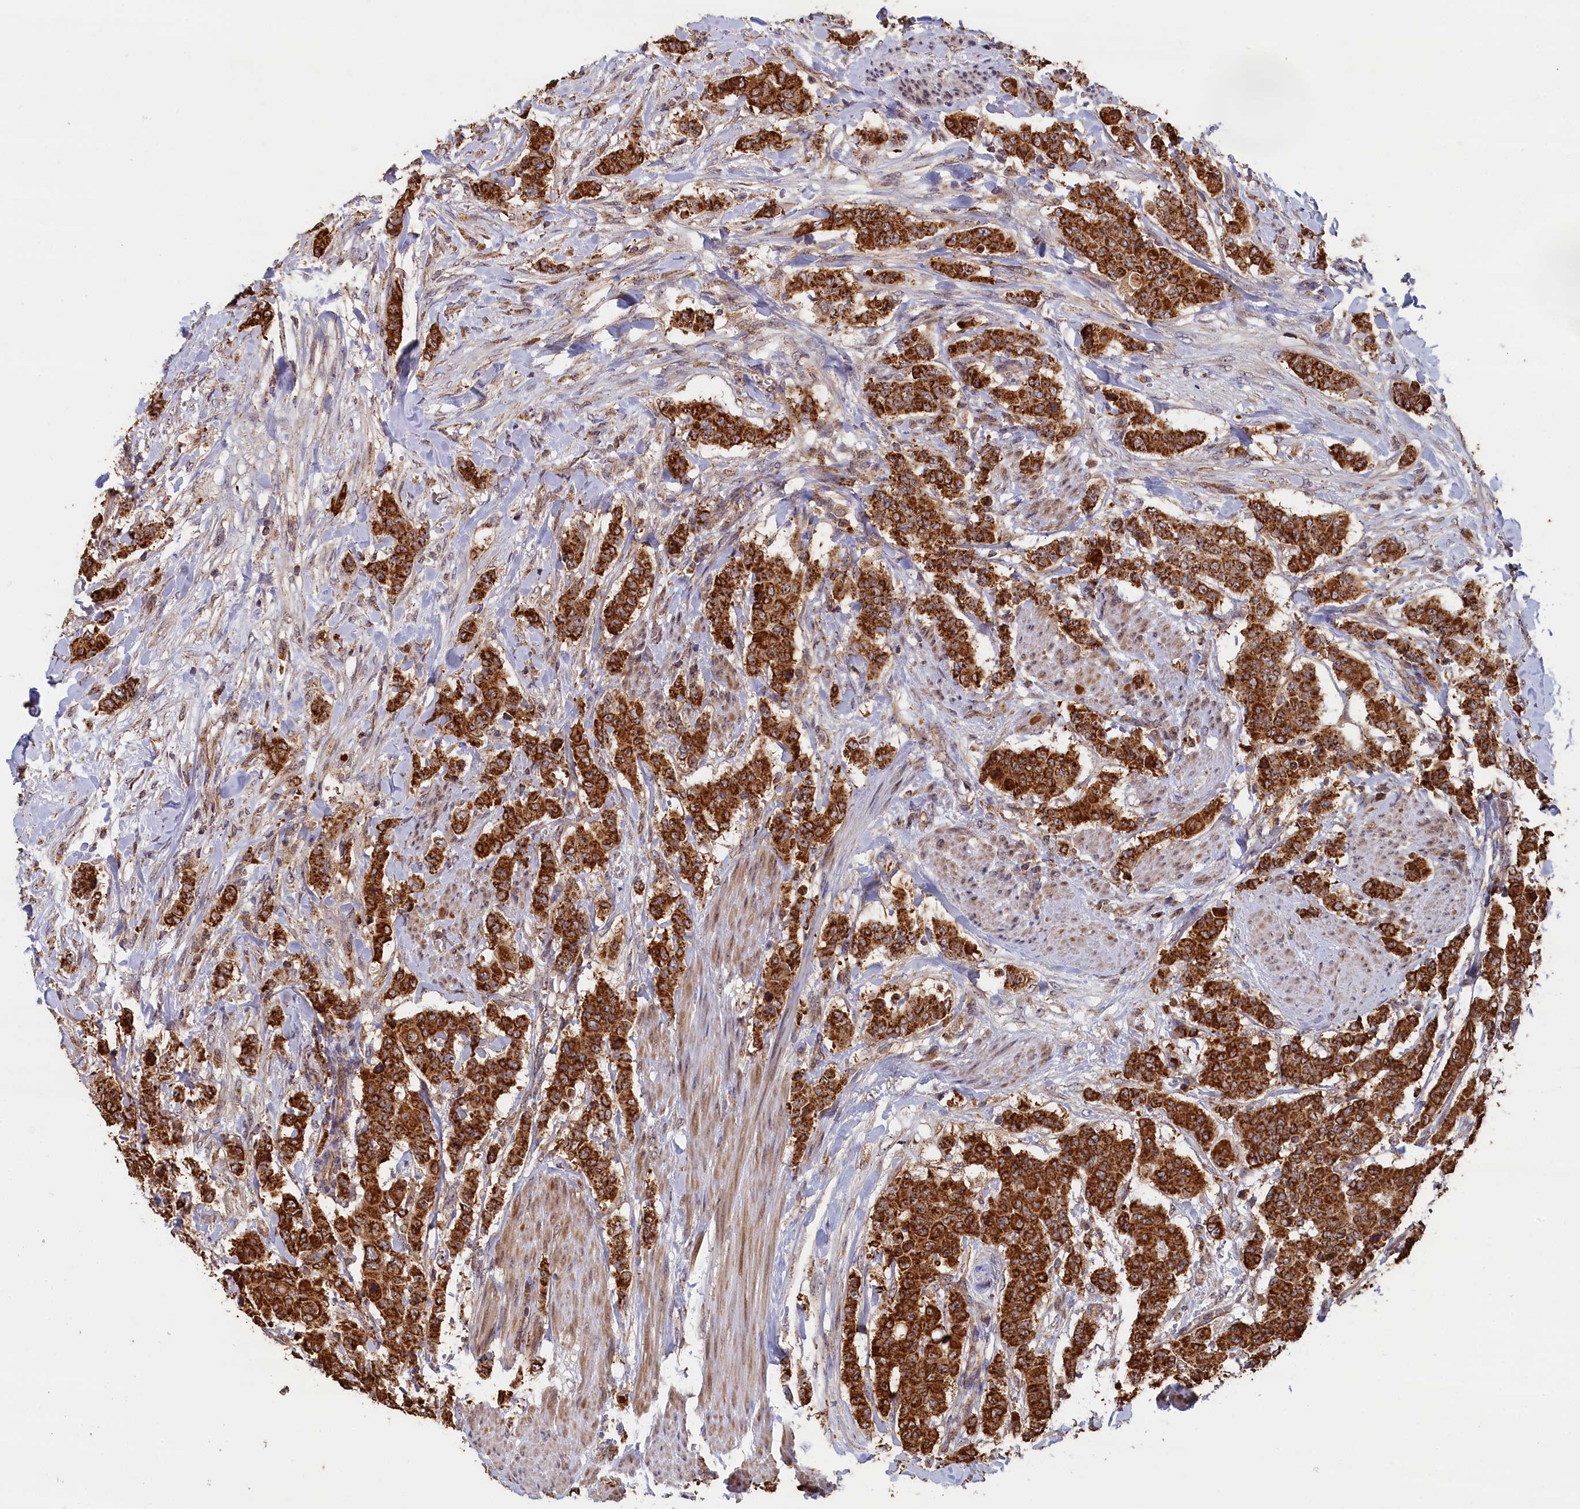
{"staining": {"intensity": "strong", "quantity": ">75%", "location": "cytoplasmic/membranous"}, "tissue": "breast cancer", "cell_type": "Tumor cells", "image_type": "cancer", "snomed": [{"axis": "morphology", "description": "Duct carcinoma"}, {"axis": "topography", "description": "Breast"}], "caption": "Breast cancer stained for a protein demonstrates strong cytoplasmic/membranous positivity in tumor cells.", "gene": "ZNF816", "patient": {"sex": "female", "age": 40}}